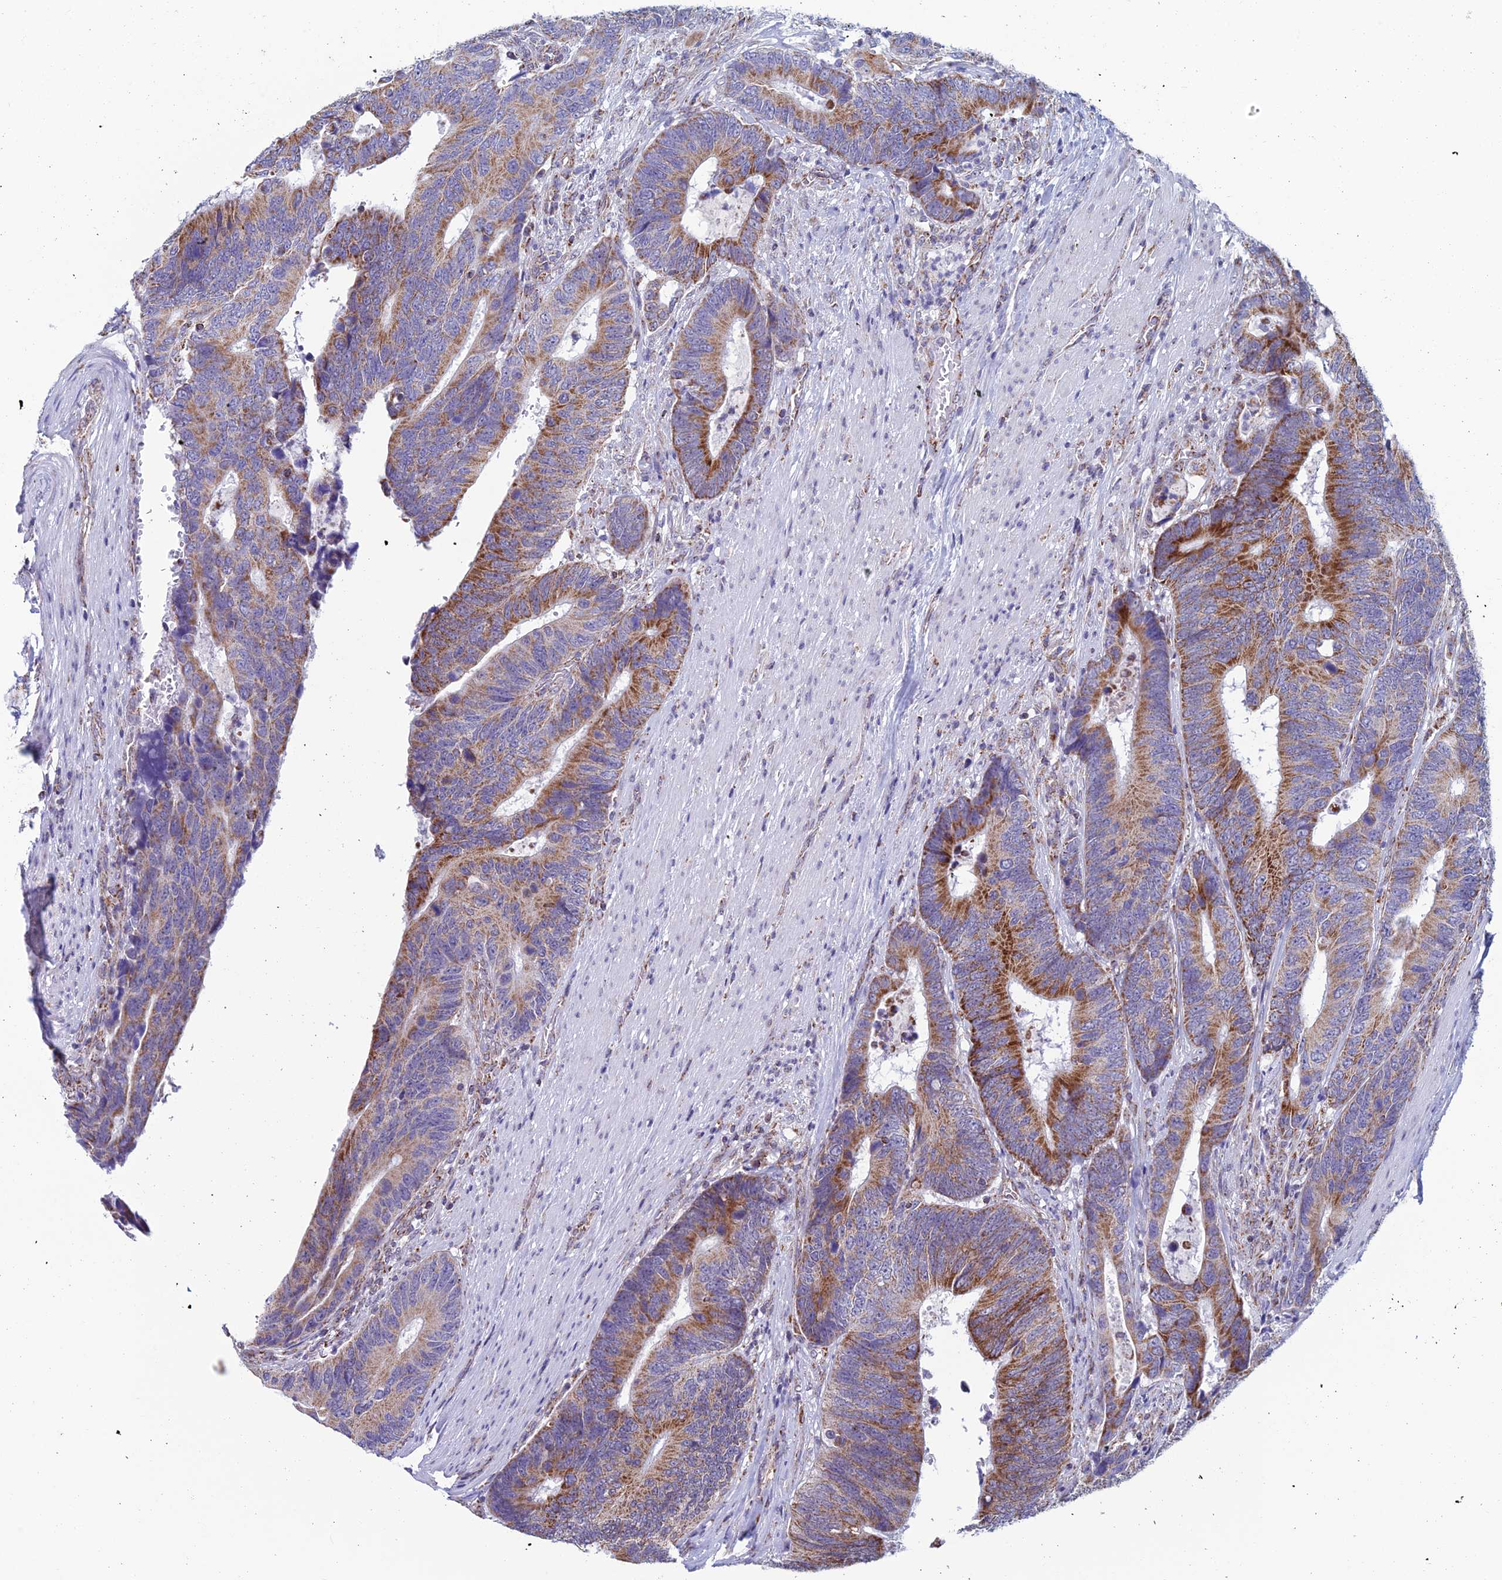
{"staining": {"intensity": "moderate", "quantity": ">75%", "location": "cytoplasmic/membranous"}, "tissue": "colorectal cancer", "cell_type": "Tumor cells", "image_type": "cancer", "snomed": [{"axis": "morphology", "description": "Adenocarcinoma, NOS"}, {"axis": "topography", "description": "Colon"}], "caption": "Moderate cytoplasmic/membranous protein staining is seen in approximately >75% of tumor cells in adenocarcinoma (colorectal). Nuclei are stained in blue.", "gene": "ZNG1B", "patient": {"sex": "male", "age": 87}}